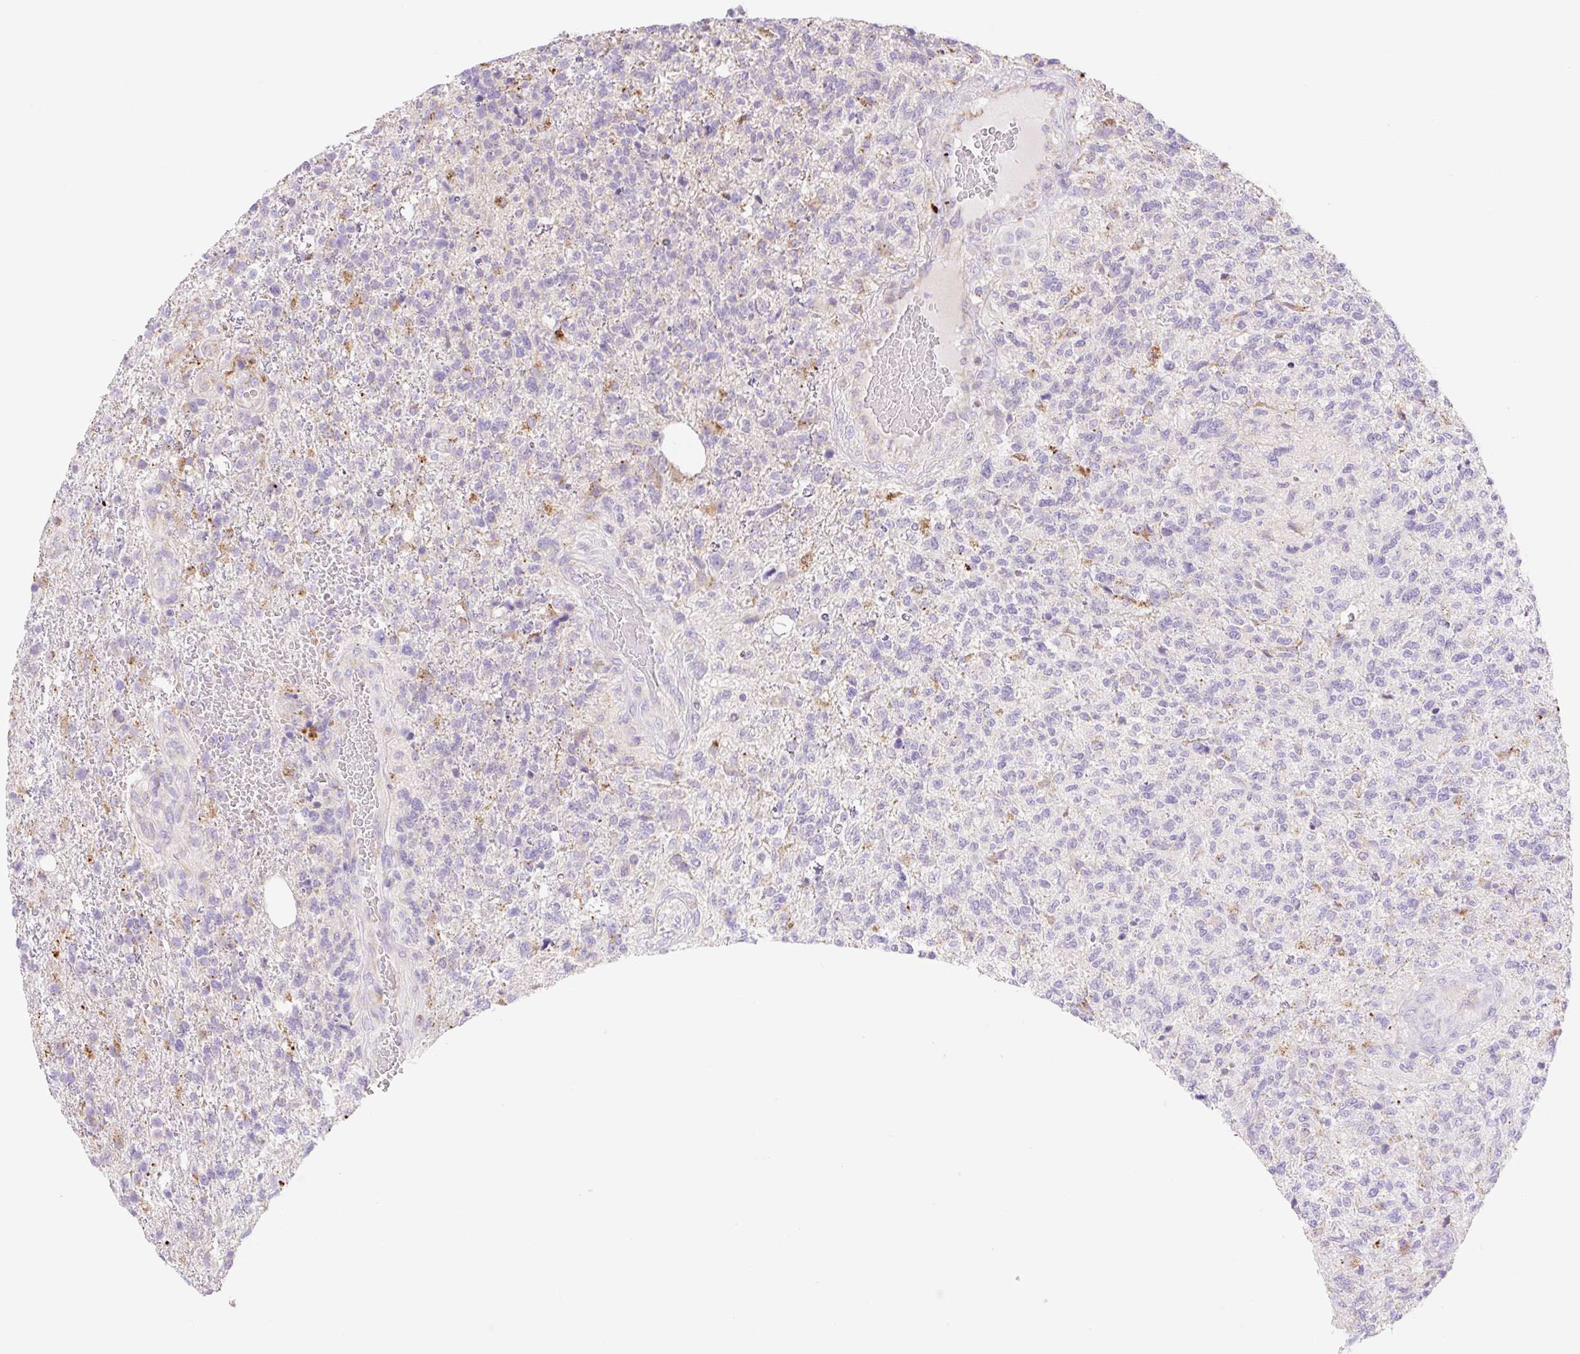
{"staining": {"intensity": "negative", "quantity": "none", "location": "none"}, "tissue": "glioma", "cell_type": "Tumor cells", "image_type": "cancer", "snomed": [{"axis": "morphology", "description": "Glioma, malignant, High grade"}, {"axis": "topography", "description": "Brain"}], "caption": "An immunohistochemistry image of high-grade glioma (malignant) is shown. There is no staining in tumor cells of high-grade glioma (malignant). Nuclei are stained in blue.", "gene": "CLEC3A", "patient": {"sex": "male", "age": 56}}